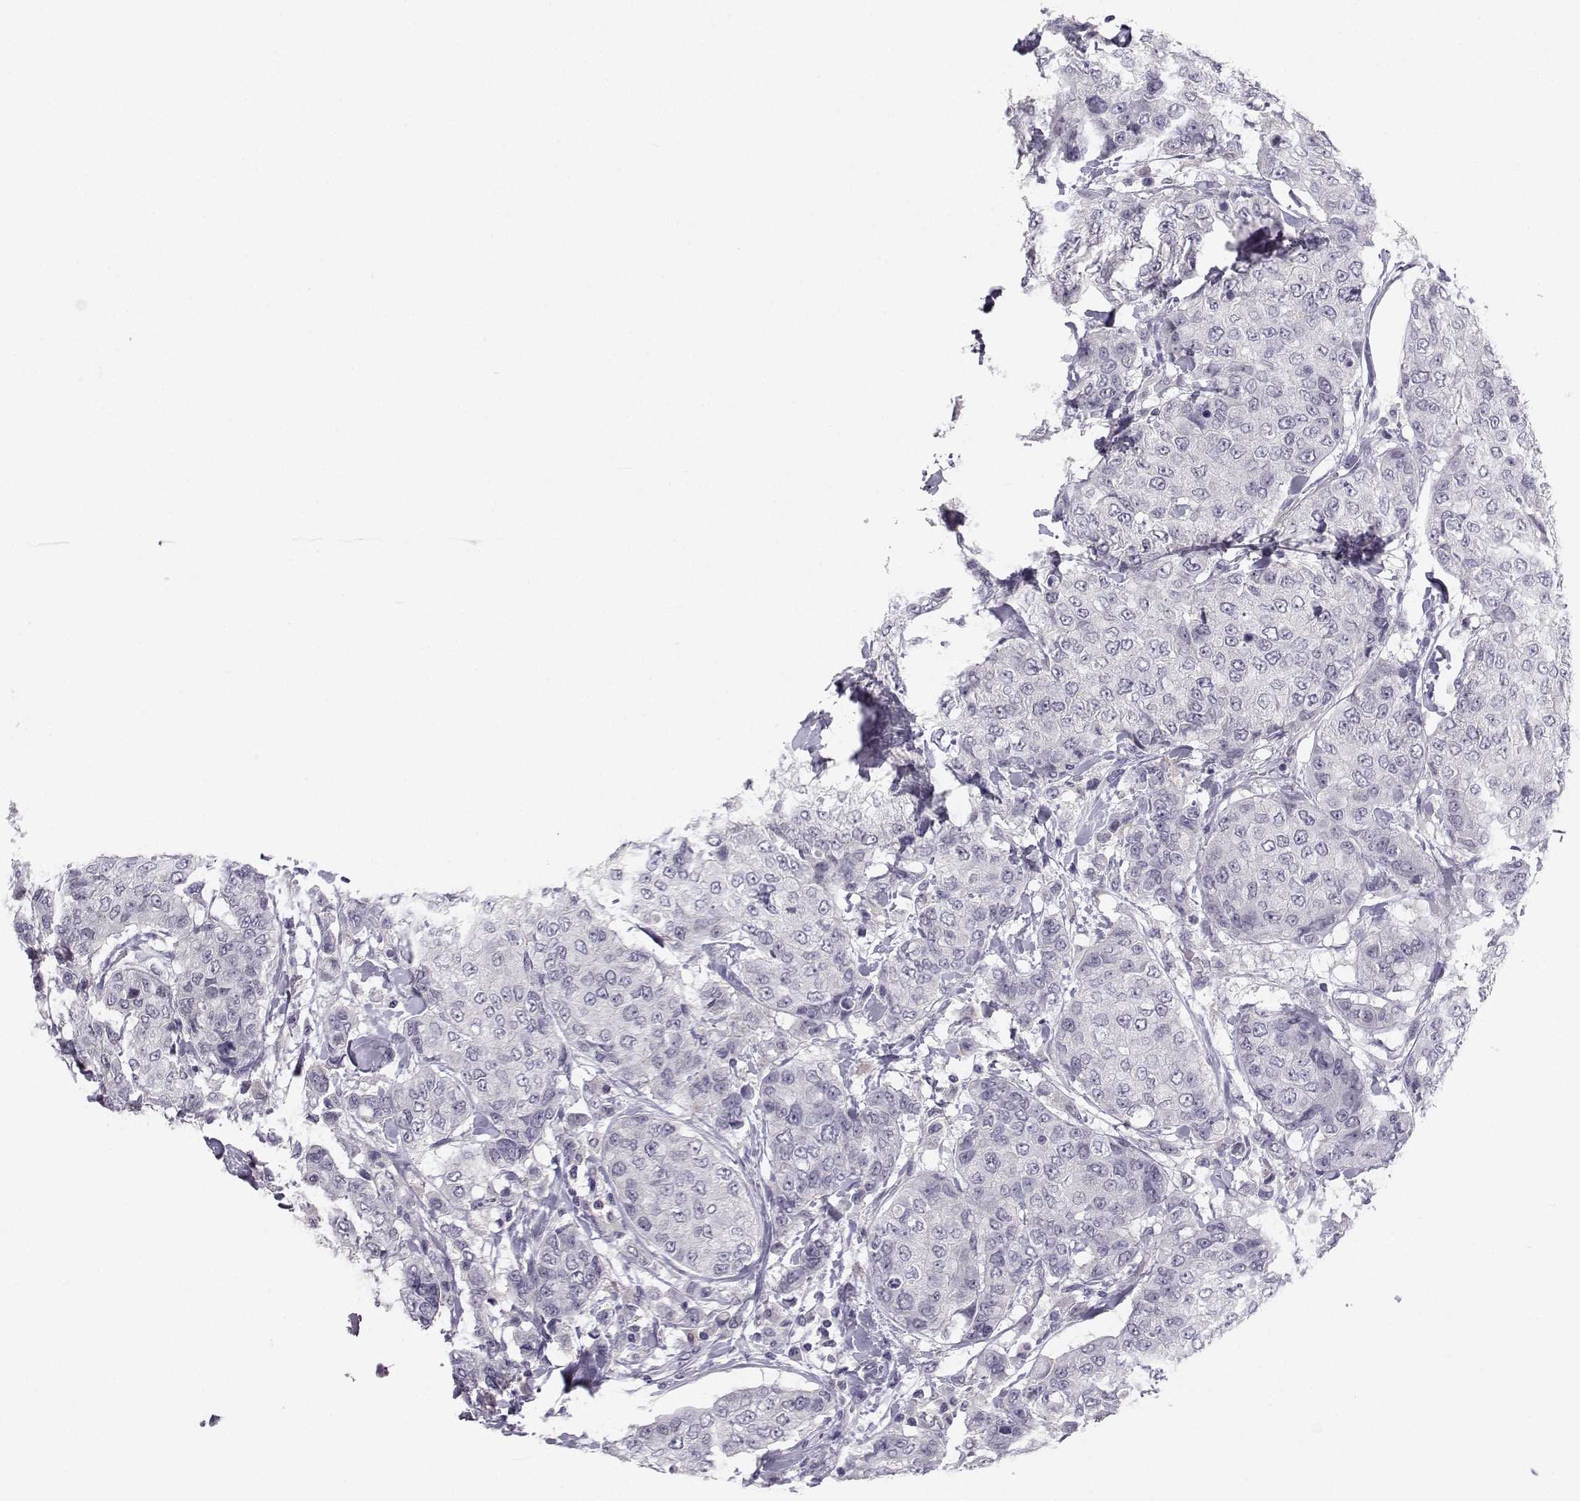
{"staining": {"intensity": "negative", "quantity": "none", "location": "none"}, "tissue": "breast cancer", "cell_type": "Tumor cells", "image_type": "cancer", "snomed": [{"axis": "morphology", "description": "Duct carcinoma"}, {"axis": "topography", "description": "Breast"}], "caption": "Immunohistochemical staining of human breast intraductal carcinoma displays no significant positivity in tumor cells.", "gene": "MROH7", "patient": {"sex": "female", "age": 27}}